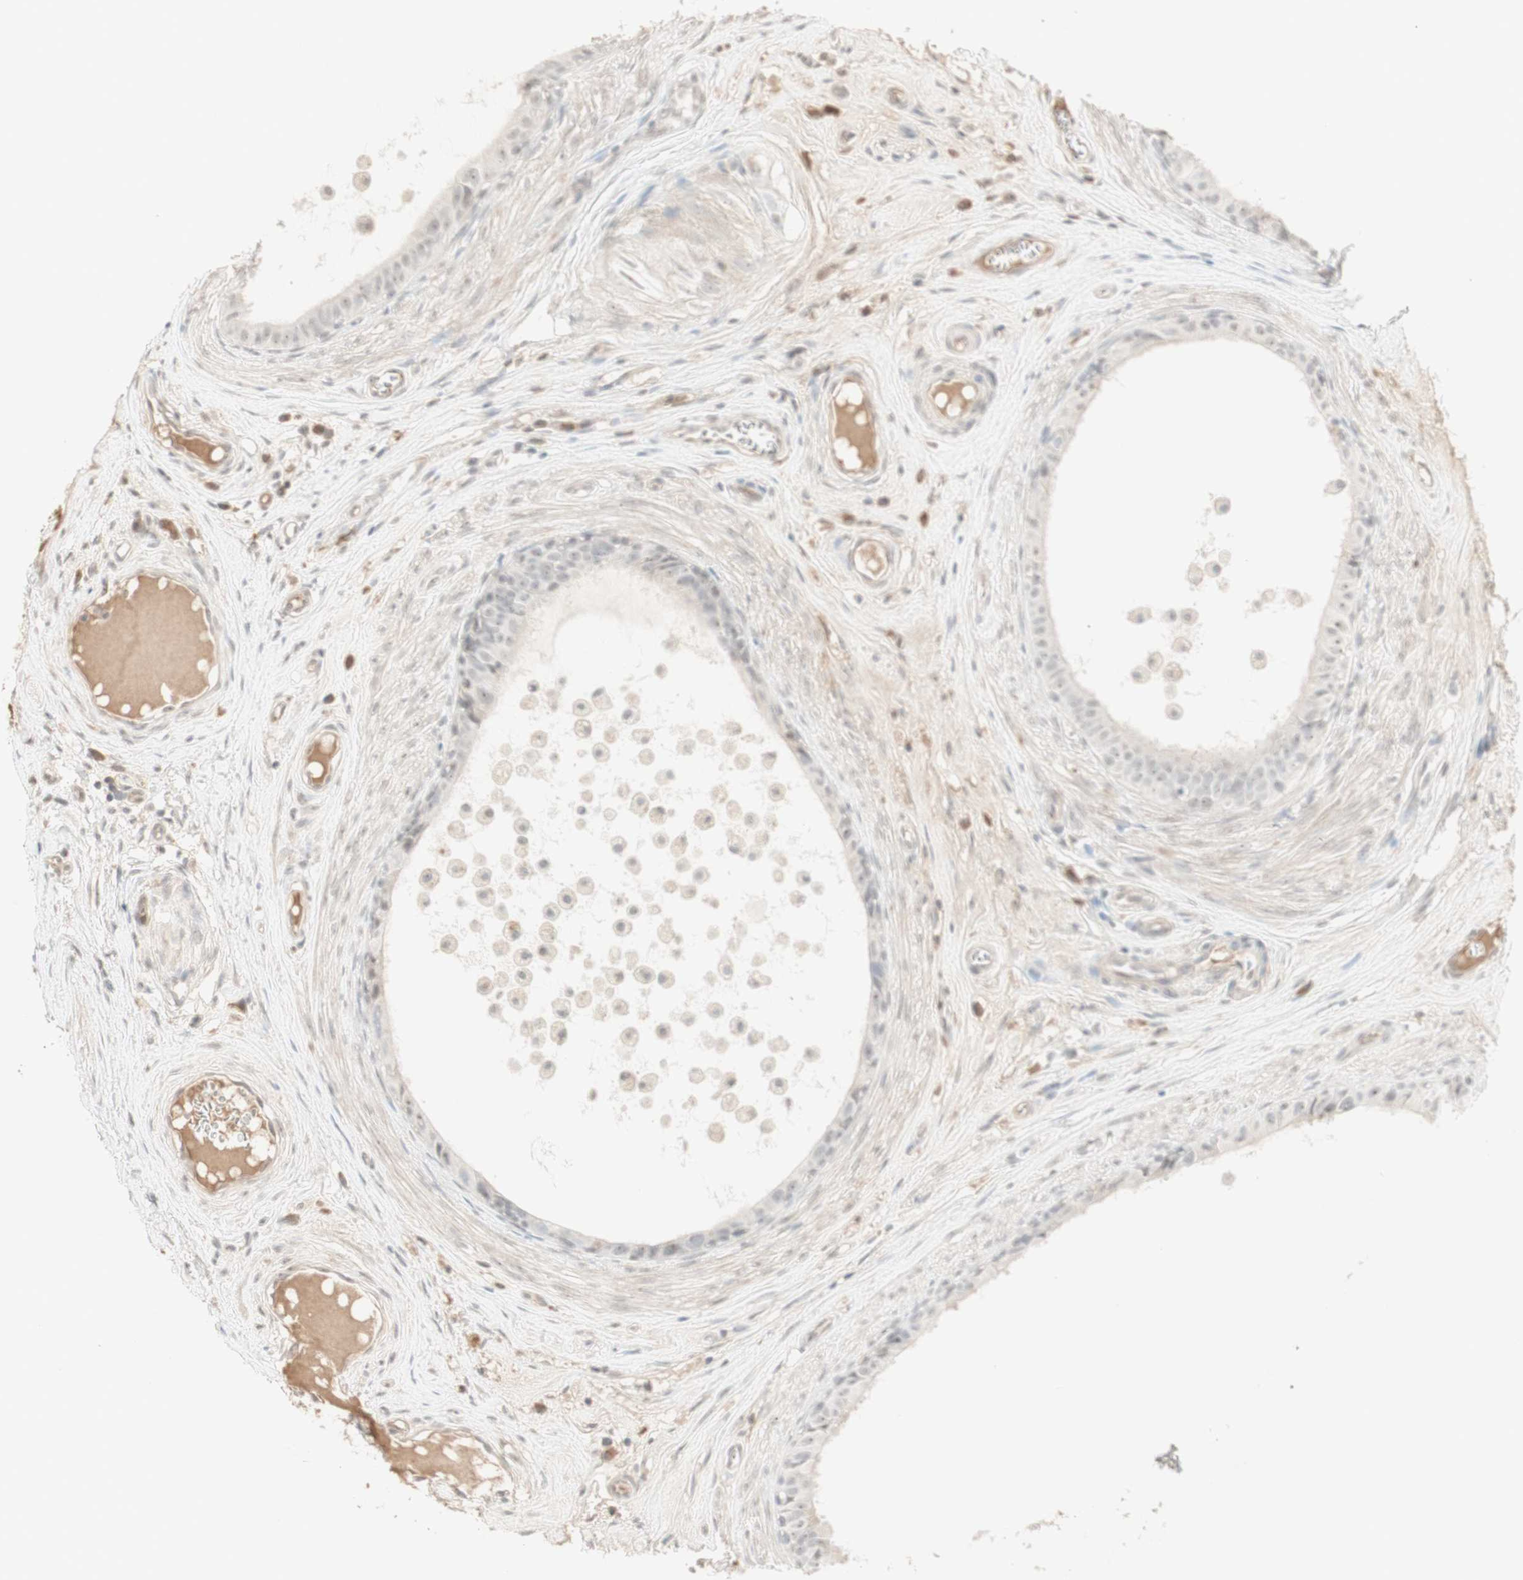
{"staining": {"intensity": "negative", "quantity": "none", "location": "none"}, "tissue": "epididymis", "cell_type": "Glandular cells", "image_type": "normal", "snomed": [{"axis": "morphology", "description": "Normal tissue, NOS"}, {"axis": "morphology", "description": "Inflammation, NOS"}, {"axis": "topography", "description": "Epididymis"}], "caption": "The micrograph shows no significant positivity in glandular cells of epididymis. (Brightfield microscopy of DAB (3,3'-diaminobenzidine) immunohistochemistry at high magnification).", "gene": "PLCD4", "patient": {"sex": "male", "age": 85}}